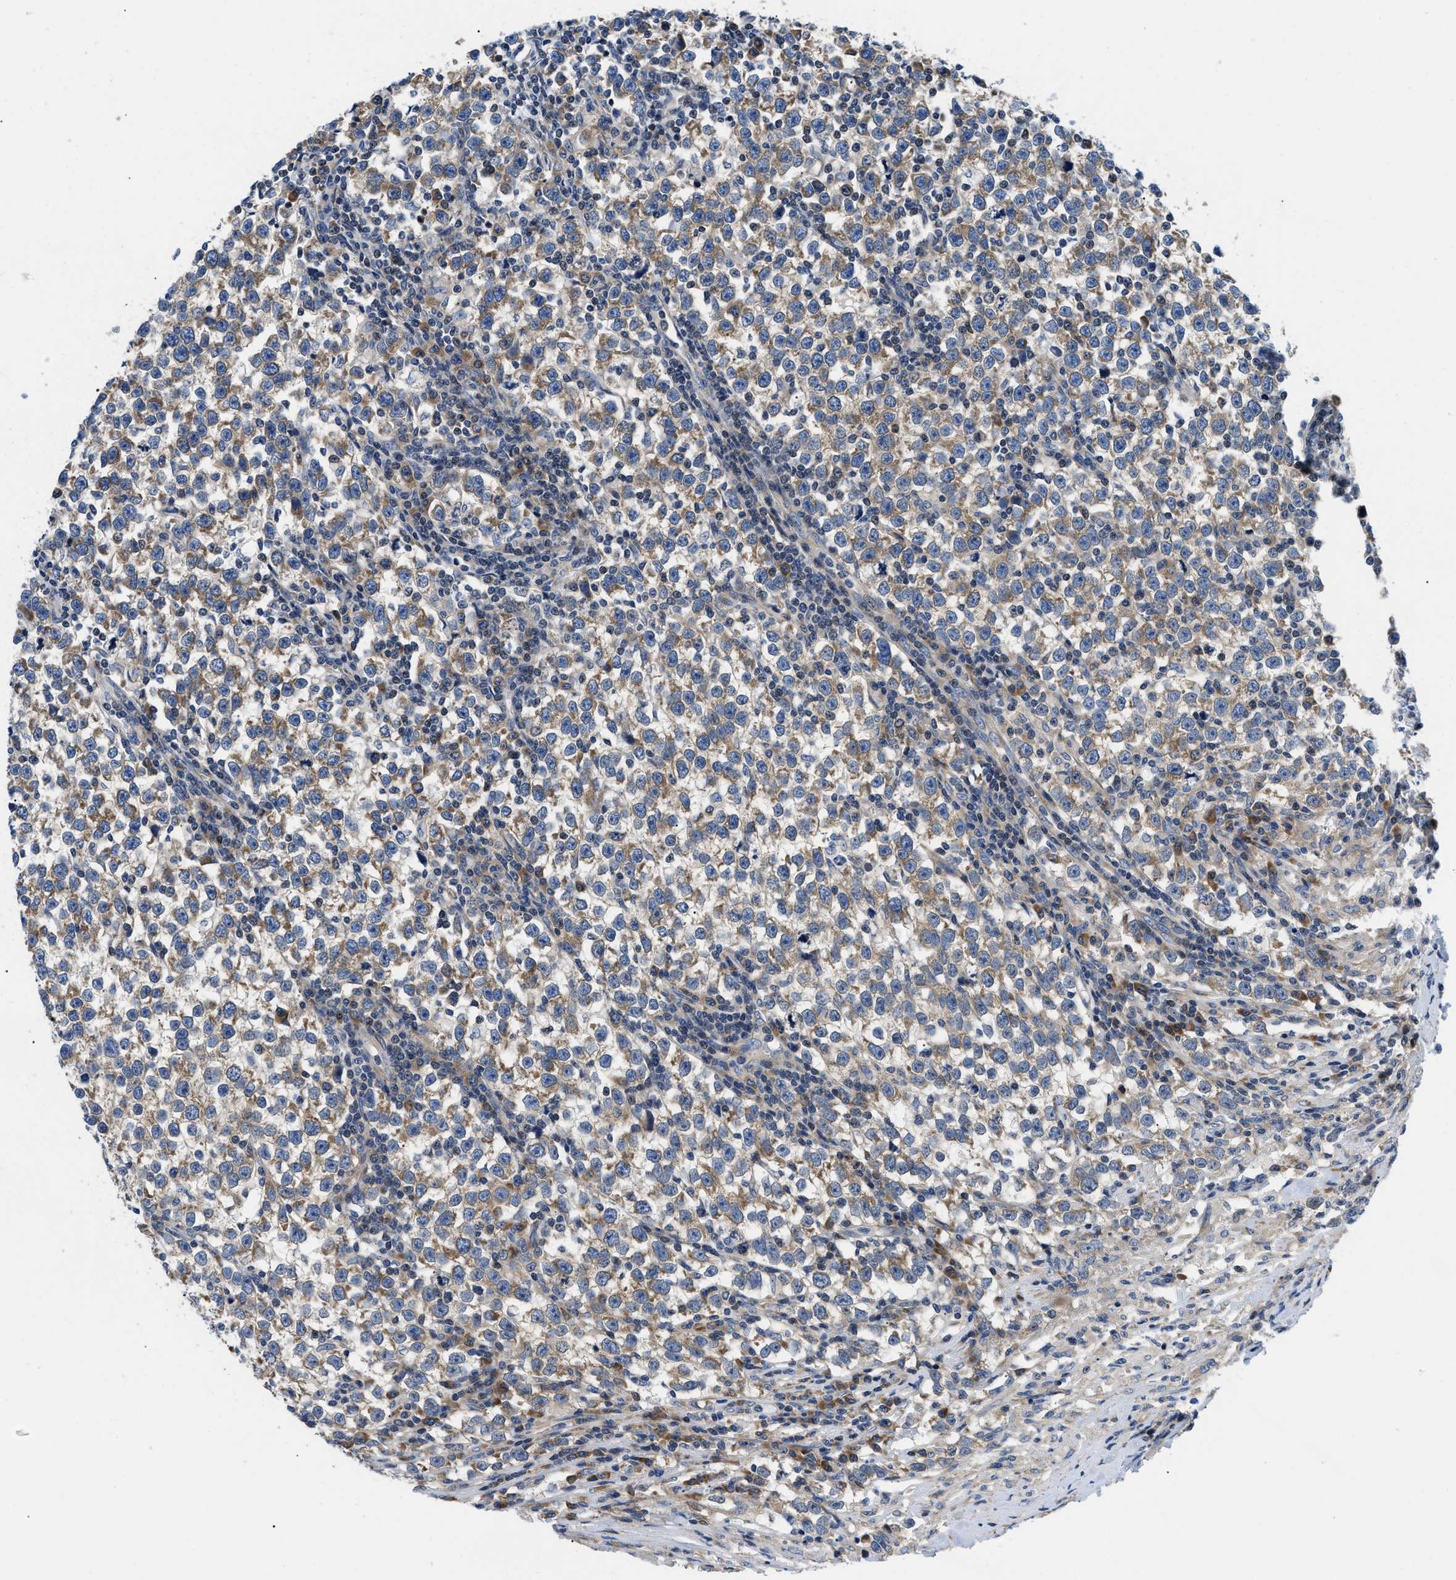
{"staining": {"intensity": "moderate", "quantity": "25%-75%", "location": "cytoplasmic/membranous"}, "tissue": "testis cancer", "cell_type": "Tumor cells", "image_type": "cancer", "snomed": [{"axis": "morphology", "description": "Normal tissue, NOS"}, {"axis": "morphology", "description": "Seminoma, NOS"}, {"axis": "topography", "description": "Testis"}], "caption": "Testis seminoma stained for a protein exhibits moderate cytoplasmic/membranous positivity in tumor cells.", "gene": "IKBKE", "patient": {"sex": "male", "age": 43}}